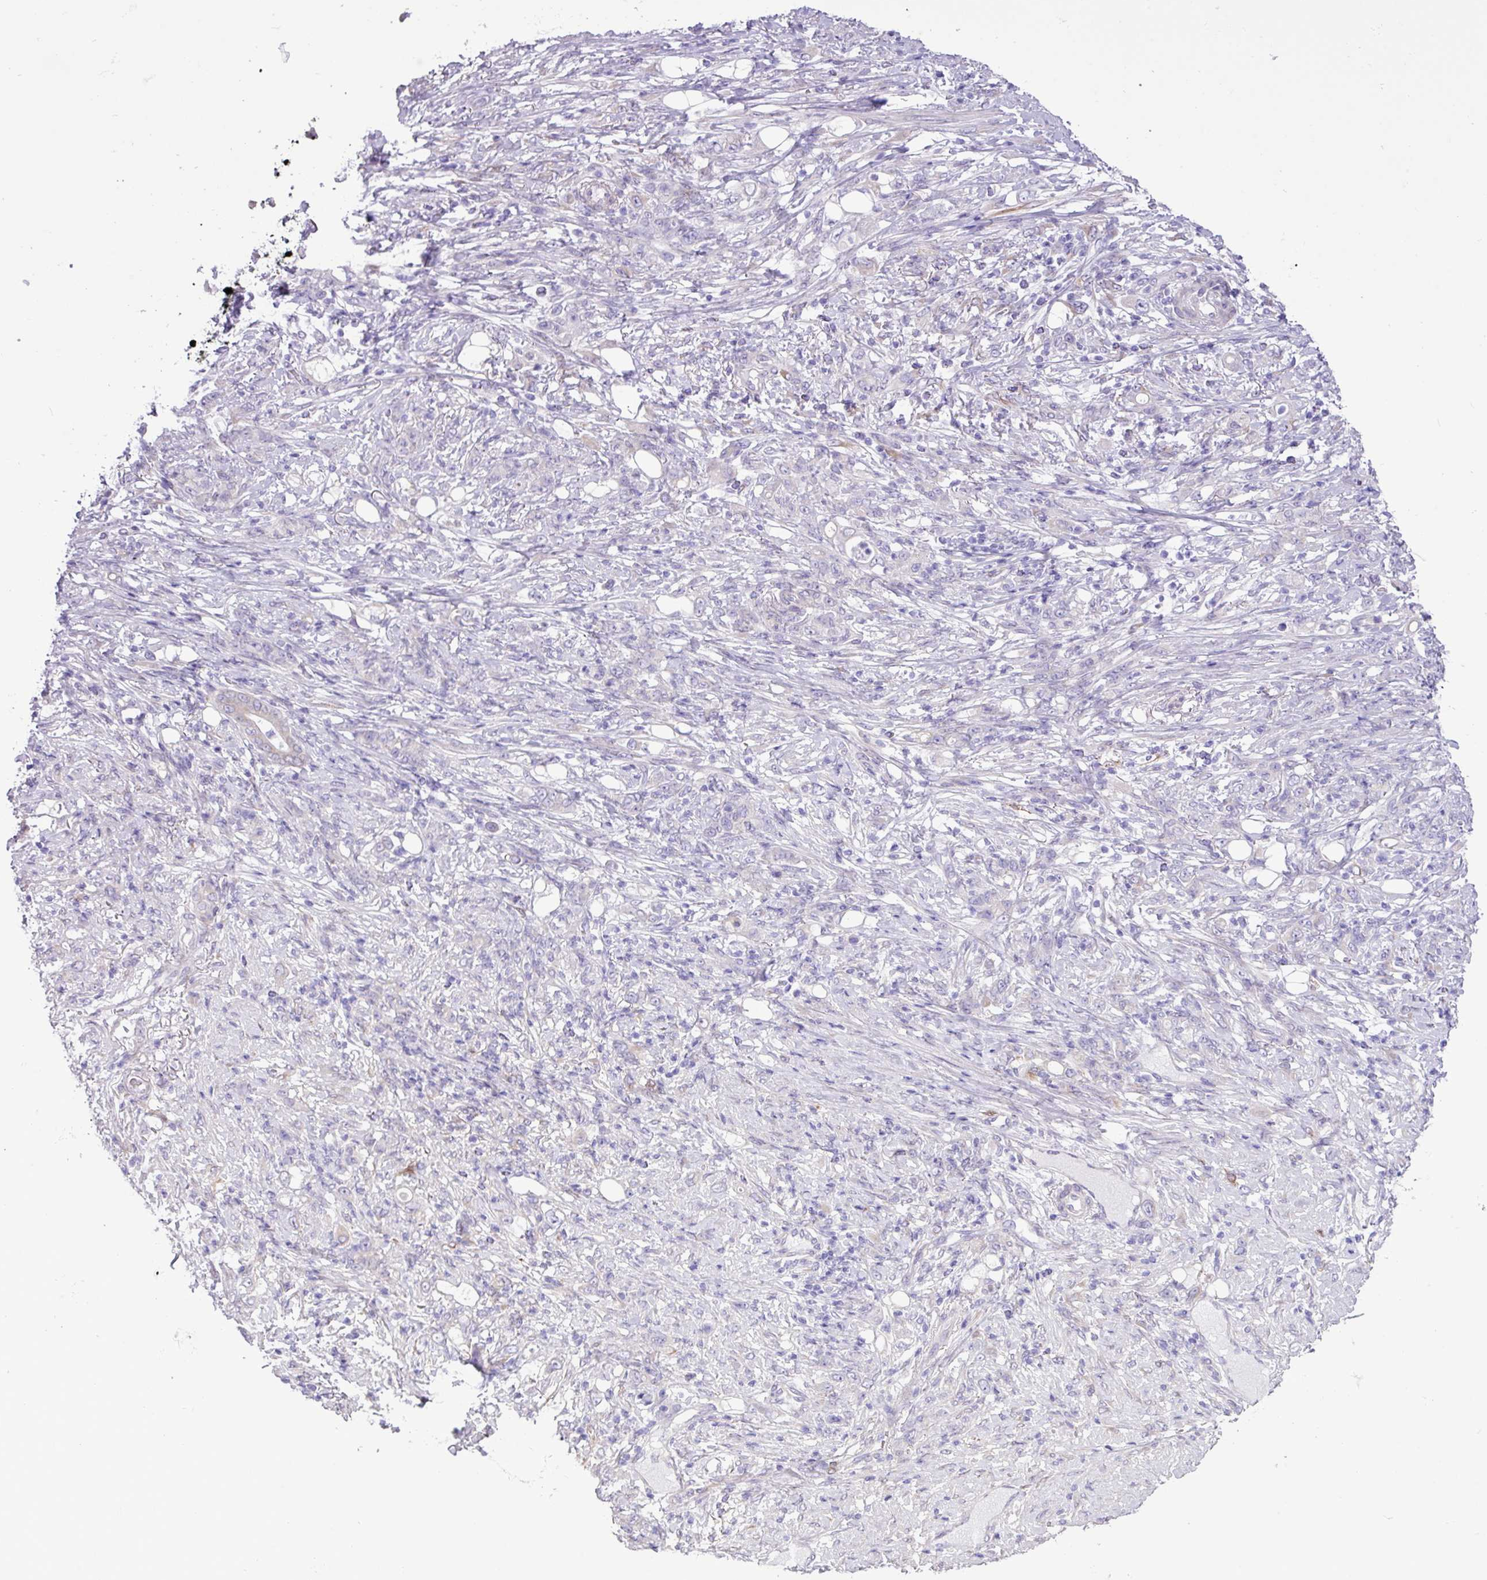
{"staining": {"intensity": "negative", "quantity": "none", "location": "none"}, "tissue": "stomach cancer", "cell_type": "Tumor cells", "image_type": "cancer", "snomed": [{"axis": "morphology", "description": "Adenocarcinoma, NOS"}, {"axis": "topography", "description": "Stomach"}], "caption": "Micrograph shows no significant protein staining in tumor cells of stomach cancer (adenocarcinoma).", "gene": "SLC38A1", "patient": {"sex": "female", "age": 79}}